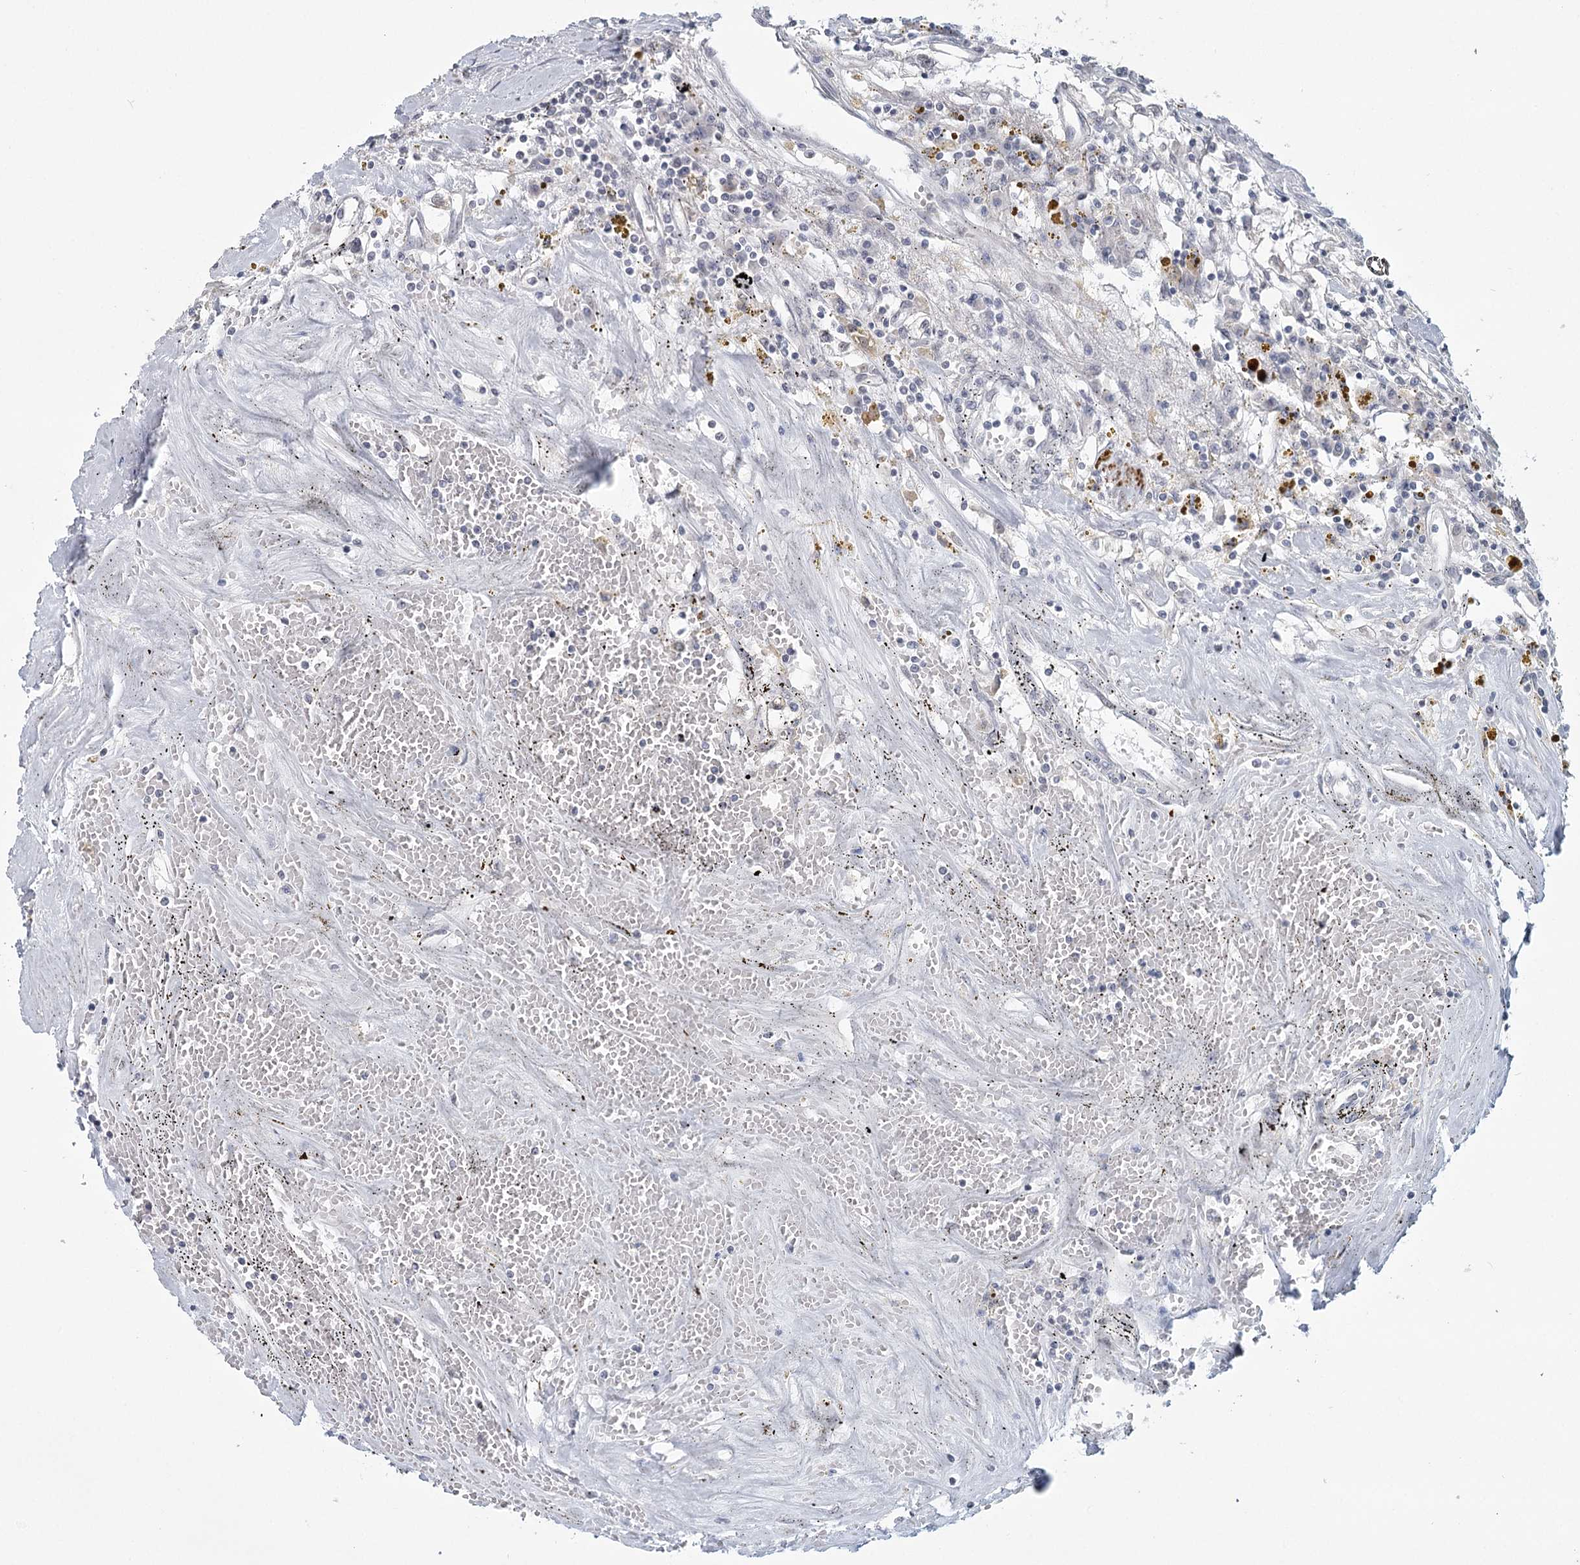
{"staining": {"intensity": "negative", "quantity": "none", "location": "none"}, "tissue": "renal cancer", "cell_type": "Tumor cells", "image_type": "cancer", "snomed": [{"axis": "morphology", "description": "Adenocarcinoma, NOS"}, {"axis": "topography", "description": "Kidney"}], "caption": "High power microscopy image of an immunohistochemistry photomicrograph of renal cancer (adenocarcinoma), revealing no significant positivity in tumor cells. (DAB (3,3'-diaminobenzidine) immunohistochemistry, high magnification).", "gene": "TMEM70", "patient": {"sex": "male", "age": 56}}